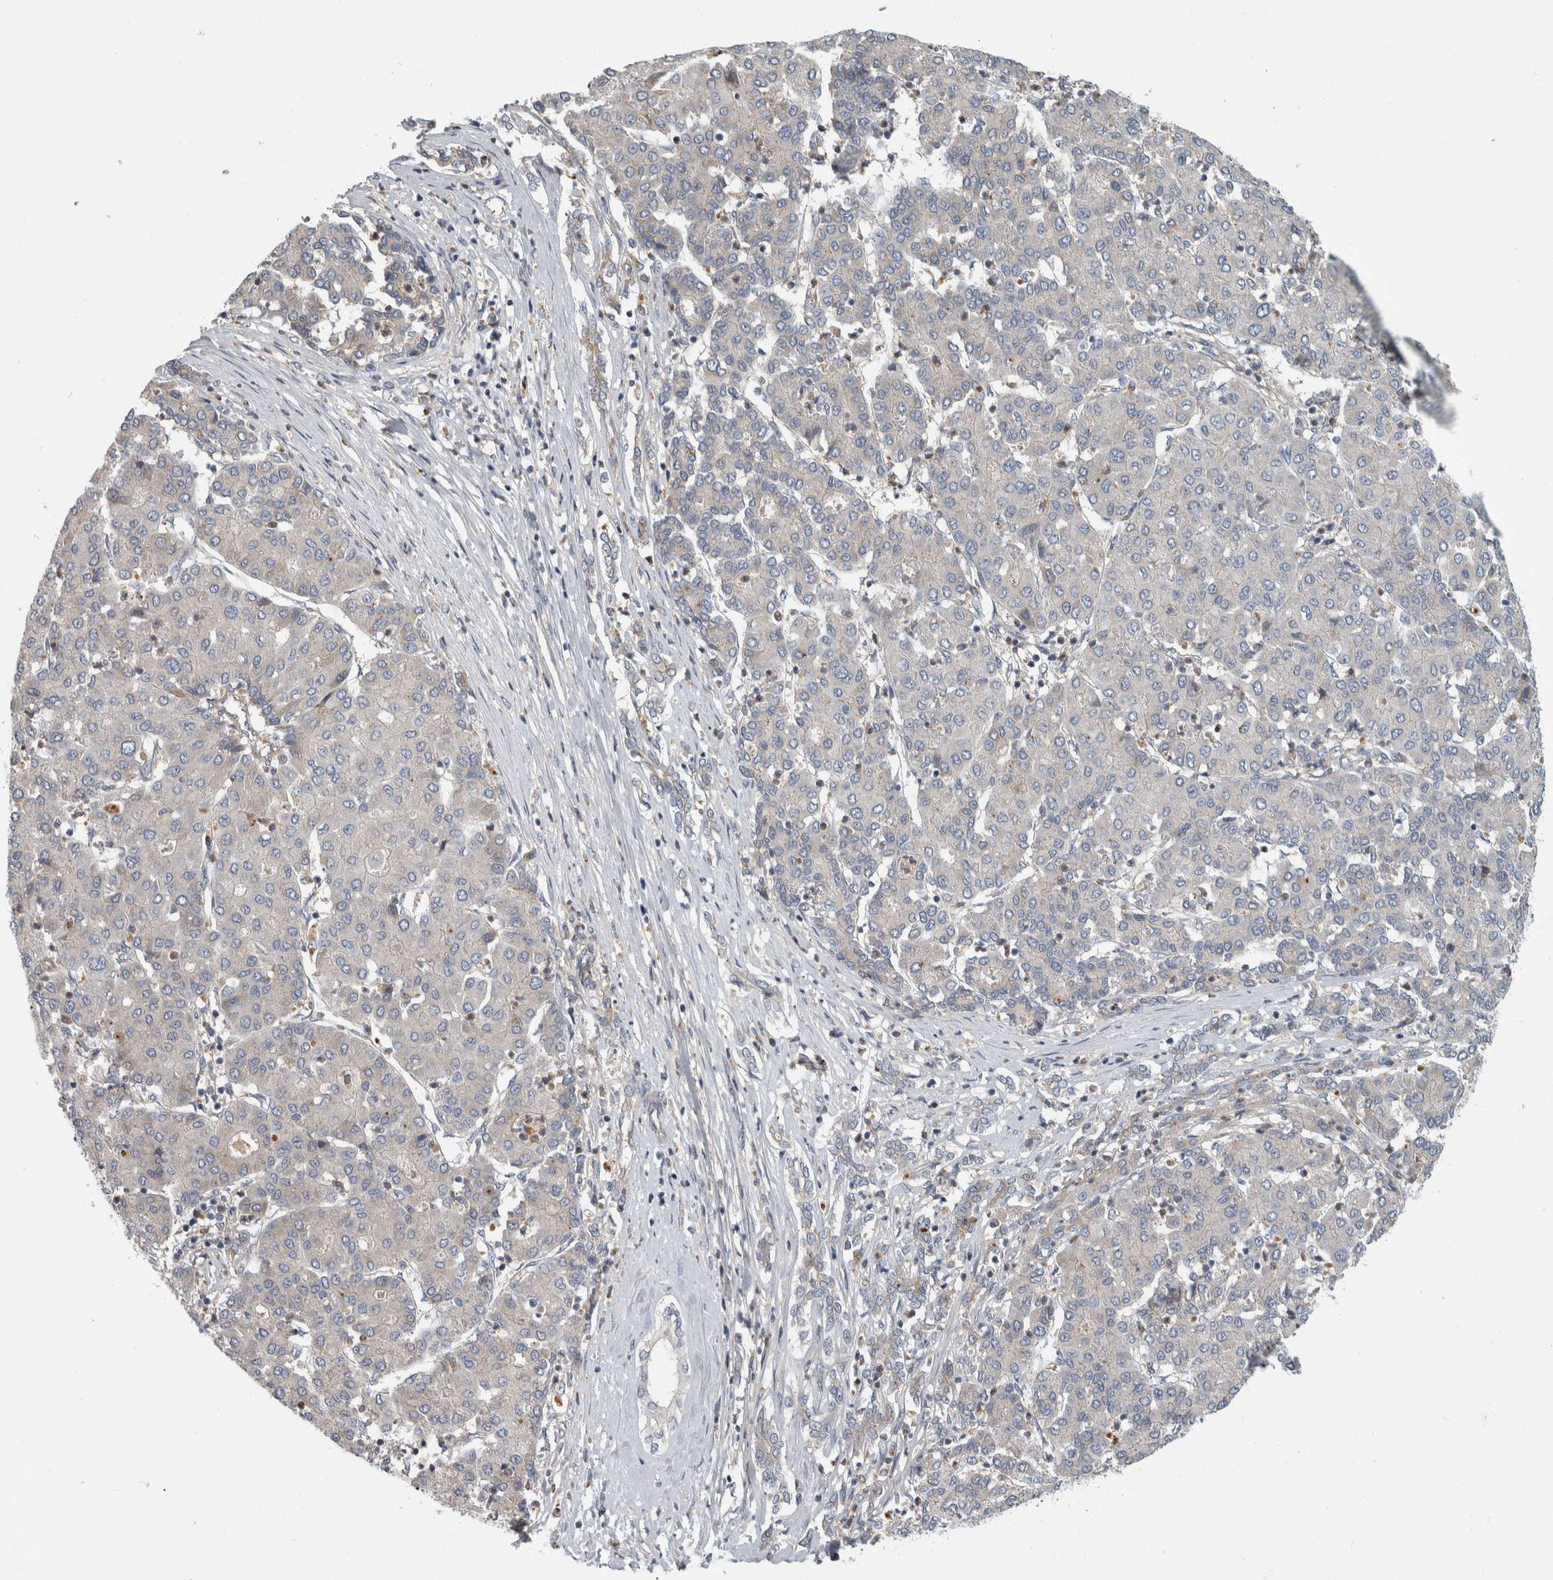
{"staining": {"intensity": "negative", "quantity": "none", "location": "none"}, "tissue": "liver cancer", "cell_type": "Tumor cells", "image_type": "cancer", "snomed": [{"axis": "morphology", "description": "Carcinoma, Hepatocellular, NOS"}, {"axis": "topography", "description": "Liver"}], "caption": "Immunohistochemistry (IHC) of hepatocellular carcinoma (liver) demonstrates no expression in tumor cells. (Immunohistochemistry, brightfield microscopy, high magnification).", "gene": "KCNJ3", "patient": {"sex": "male", "age": 65}}